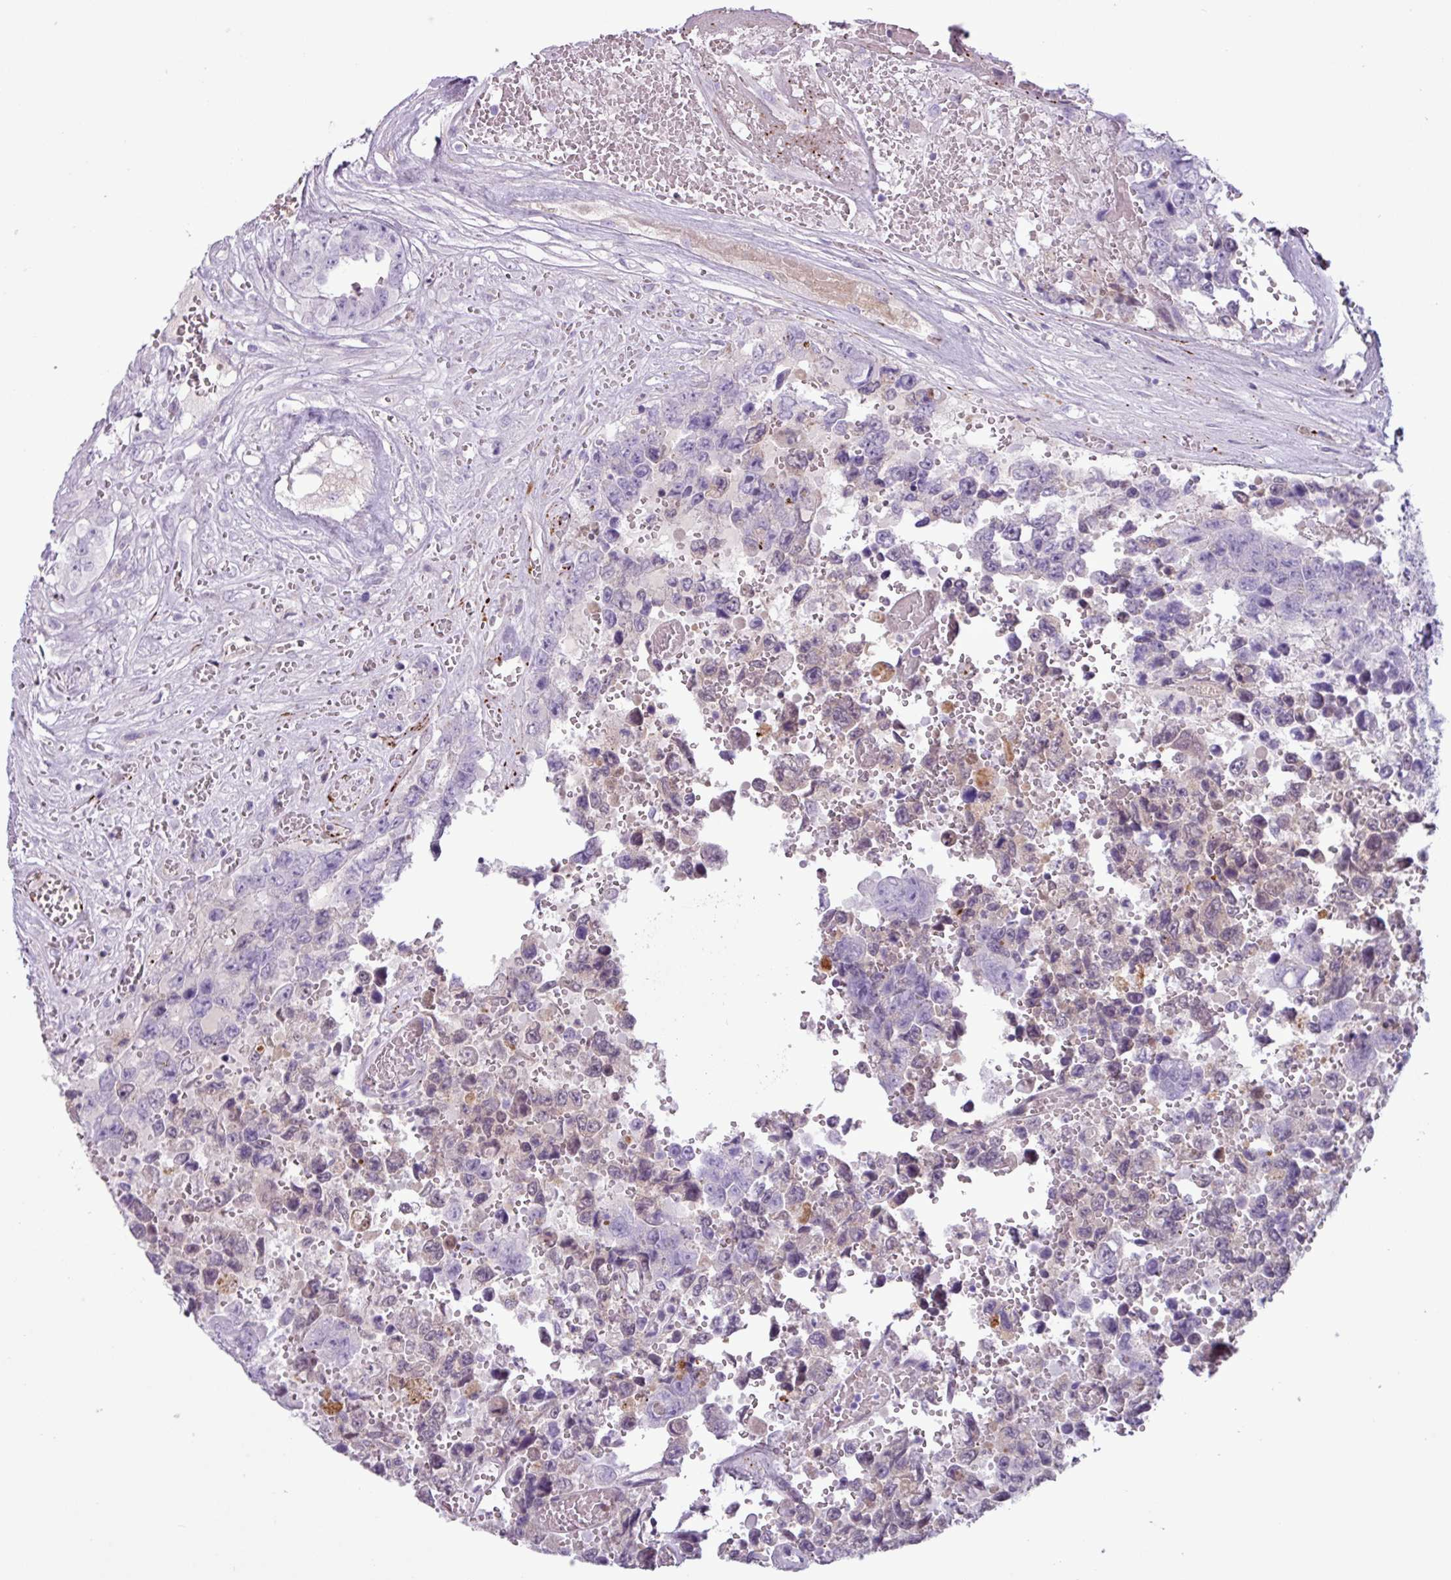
{"staining": {"intensity": "negative", "quantity": "none", "location": "none"}, "tissue": "testis cancer", "cell_type": "Tumor cells", "image_type": "cancer", "snomed": [{"axis": "morphology", "description": "Normal tissue, NOS"}, {"axis": "morphology", "description": "Carcinoma, Embryonal, NOS"}, {"axis": "topography", "description": "Testis"}, {"axis": "topography", "description": "Epididymis"}], "caption": "Image shows no significant protein positivity in tumor cells of embryonal carcinoma (testis). The staining is performed using DAB brown chromogen with nuclei counter-stained in using hematoxylin.", "gene": "C4B", "patient": {"sex": "male", "age": 25}}